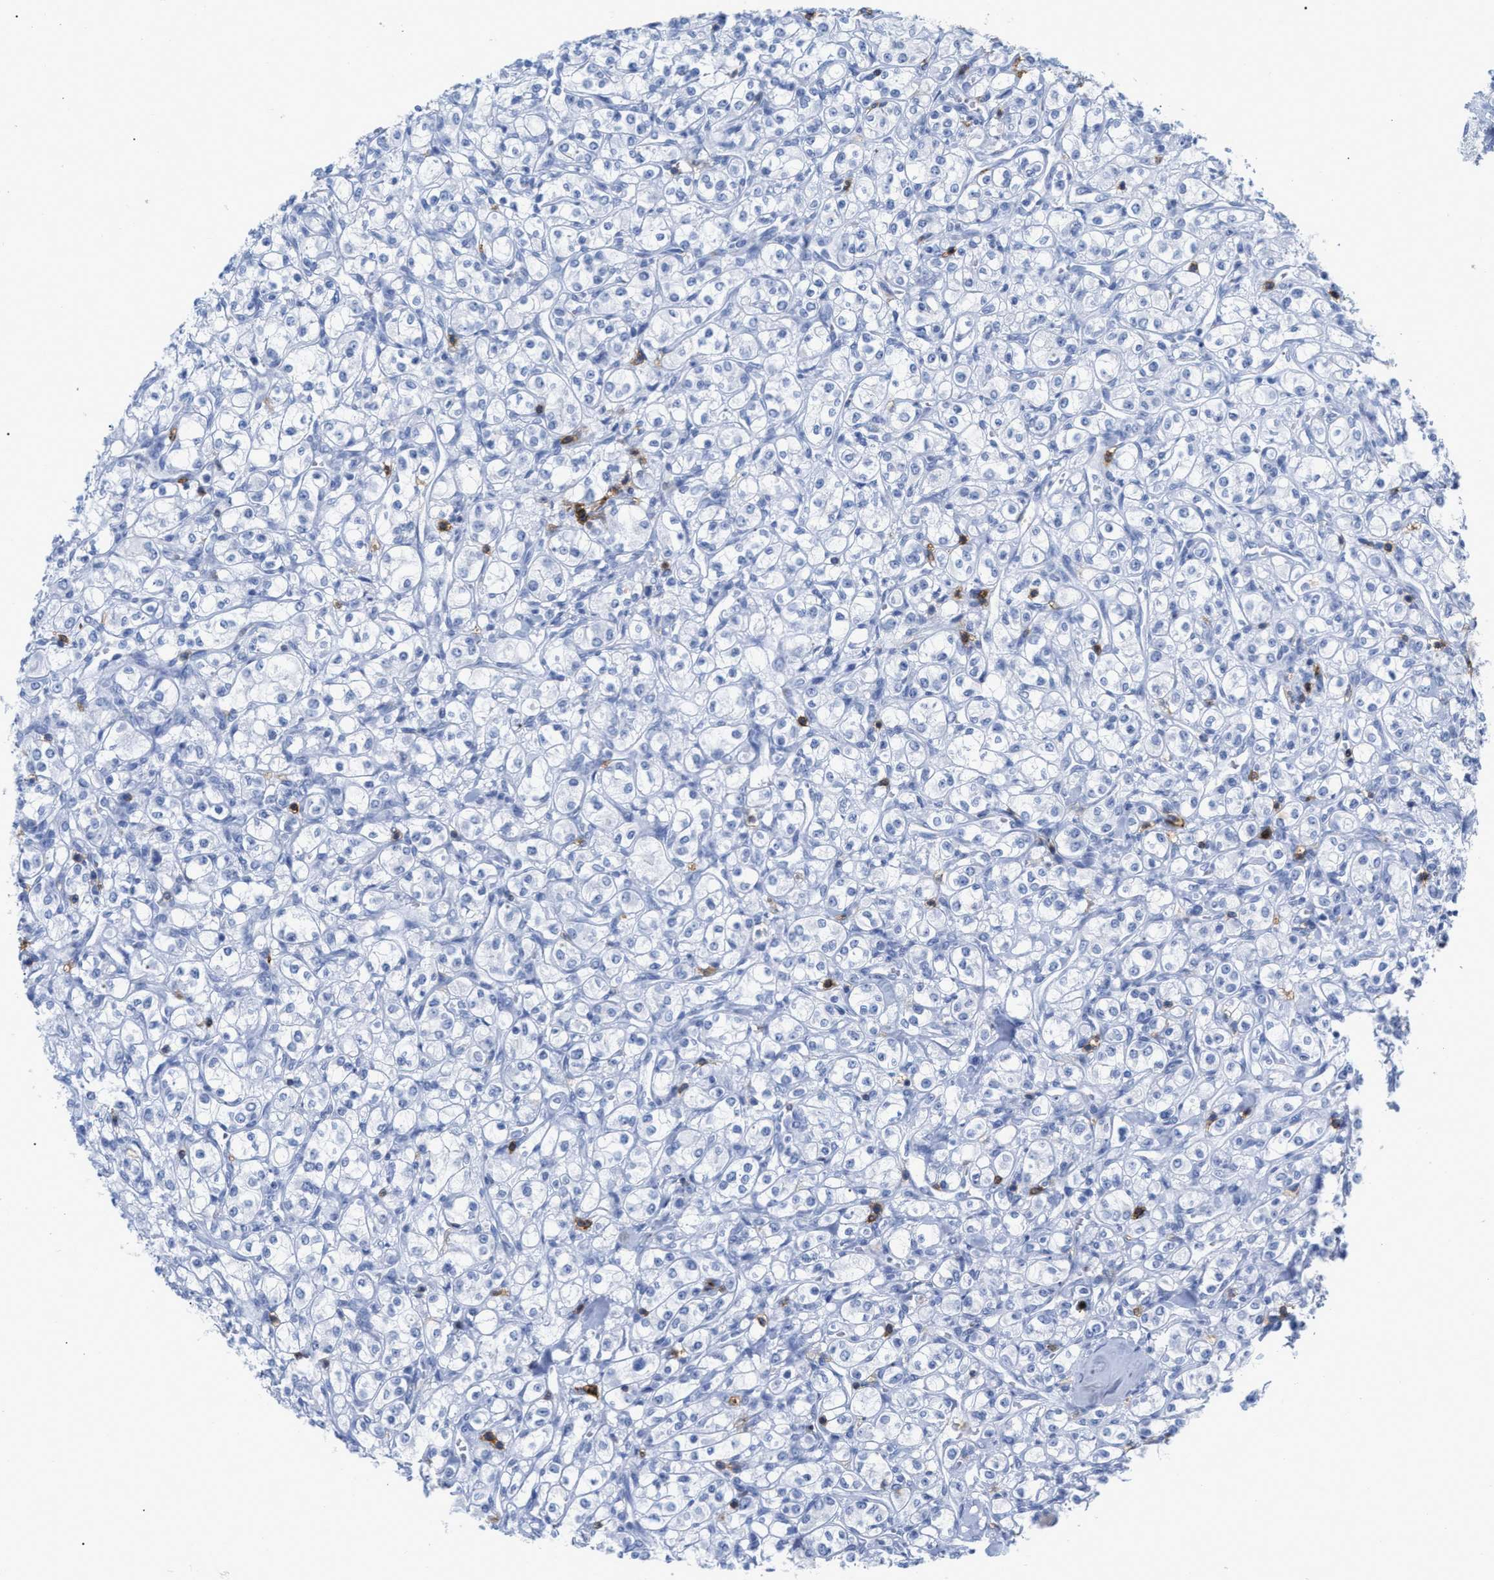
{"staining": {"intensity": "negative", "quantity": "none", "location": "none"}, "tissue": "renal cancer", "cell_type": "Tumor cells", "image_type": "cancer", "snomed": [{"axis": "morphology", "description": "Adenocarcinoma, NOS"}, {"axis": "topography", "description": "Kidney"}], "caption": "Protein analysis of renal cancer exhibits no significant positivity in tumor cells.", "gene": "CD5", "patient": {"sex": "male", "age": 77}}